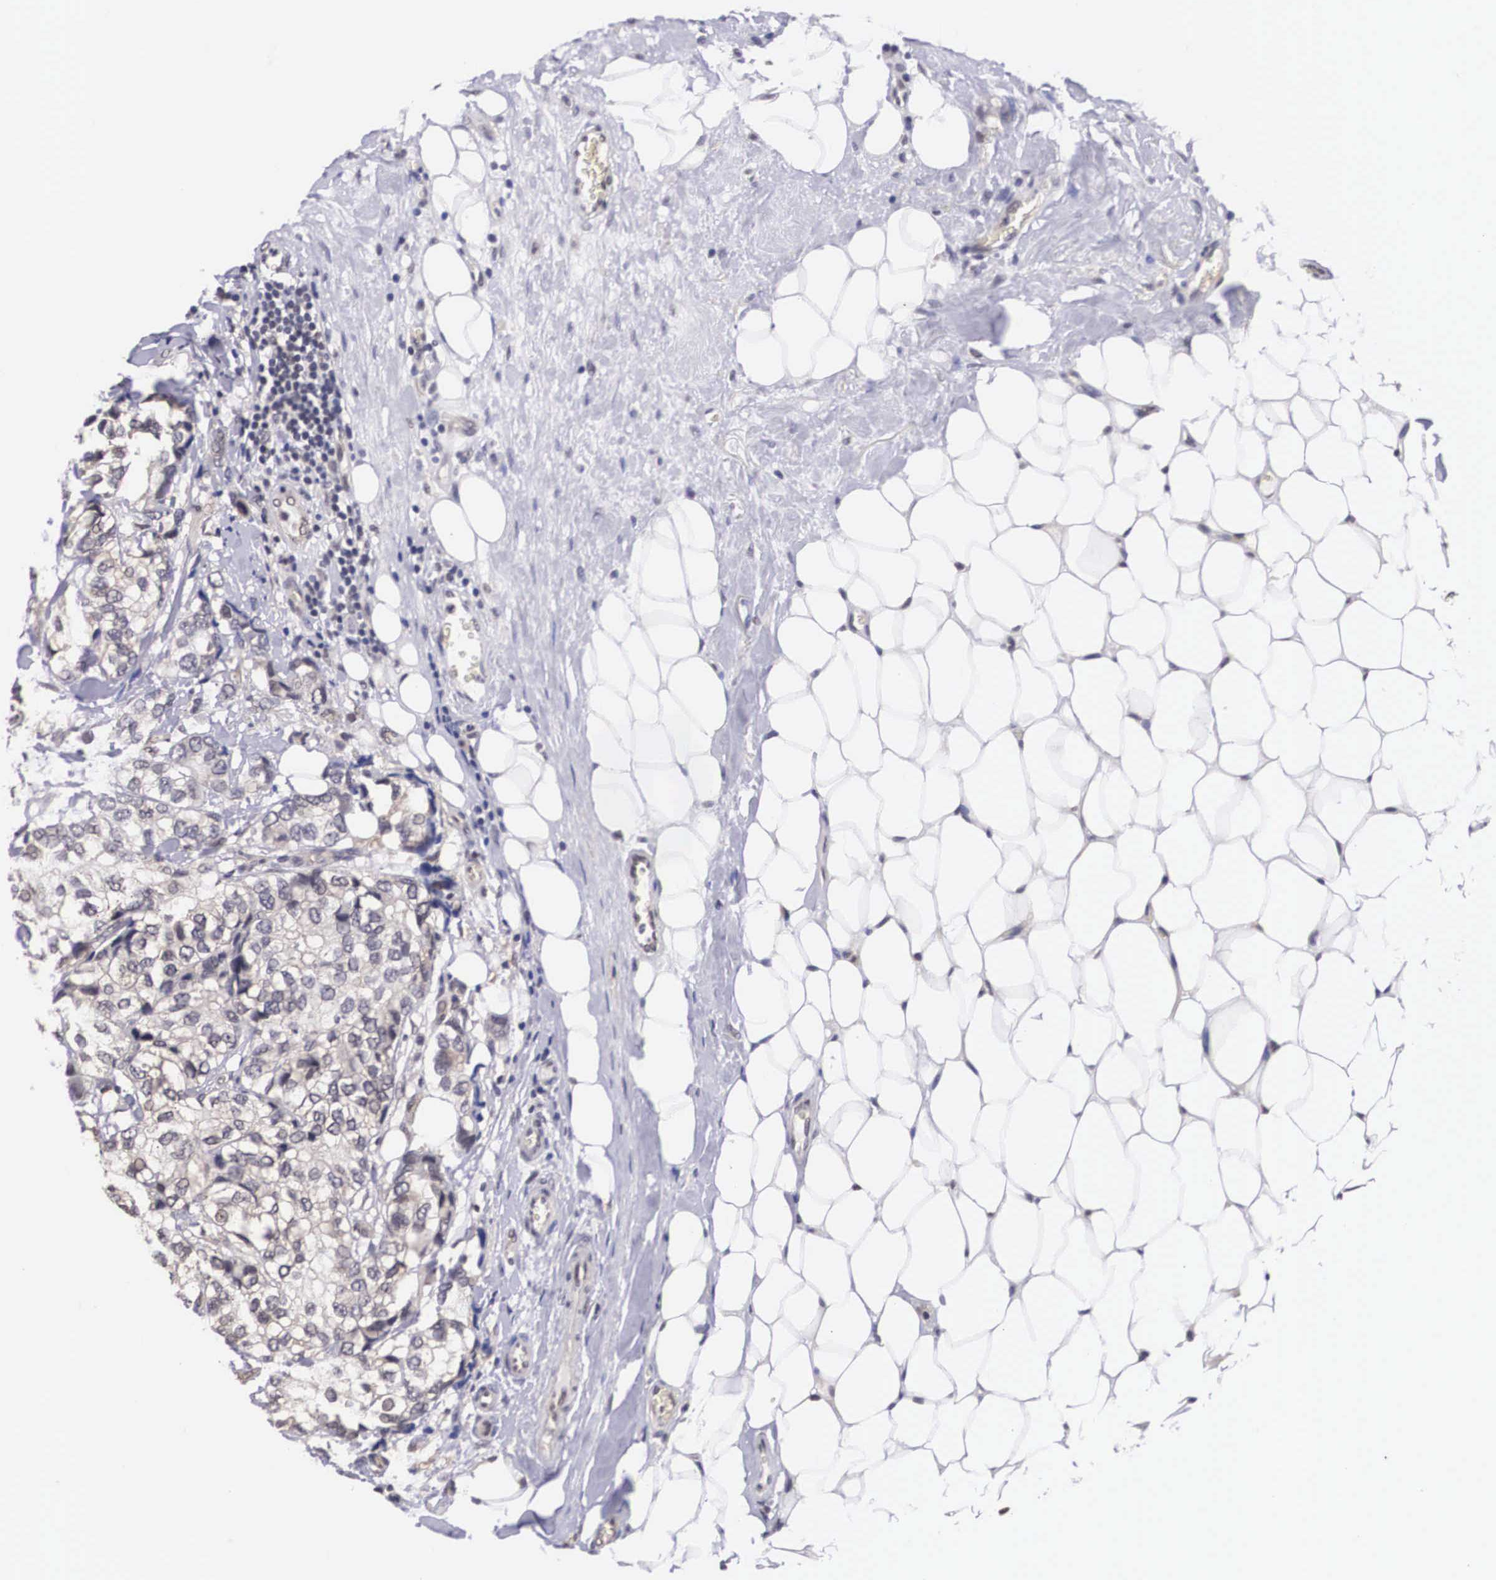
{"staining": {"intensity": "weak", "quantity": "<25%", "location": "cytoplasmic/membranous"}, "tissue": "breast cancer", "cell_type": "Tumor cells", "image_type": "cancer", "snomed": [{"axis": "morphology", "description": "Duct carcinoma"}, {"axis": "topography", "description": "Breast"}], "caption": "This is an immunohistochemistry histopathology image of infiltrating ductal carcinoma (breast). There is no positivity in tumor cells.", "gene": "OTX2", "patient": {"sex": "female", "age": 68}}